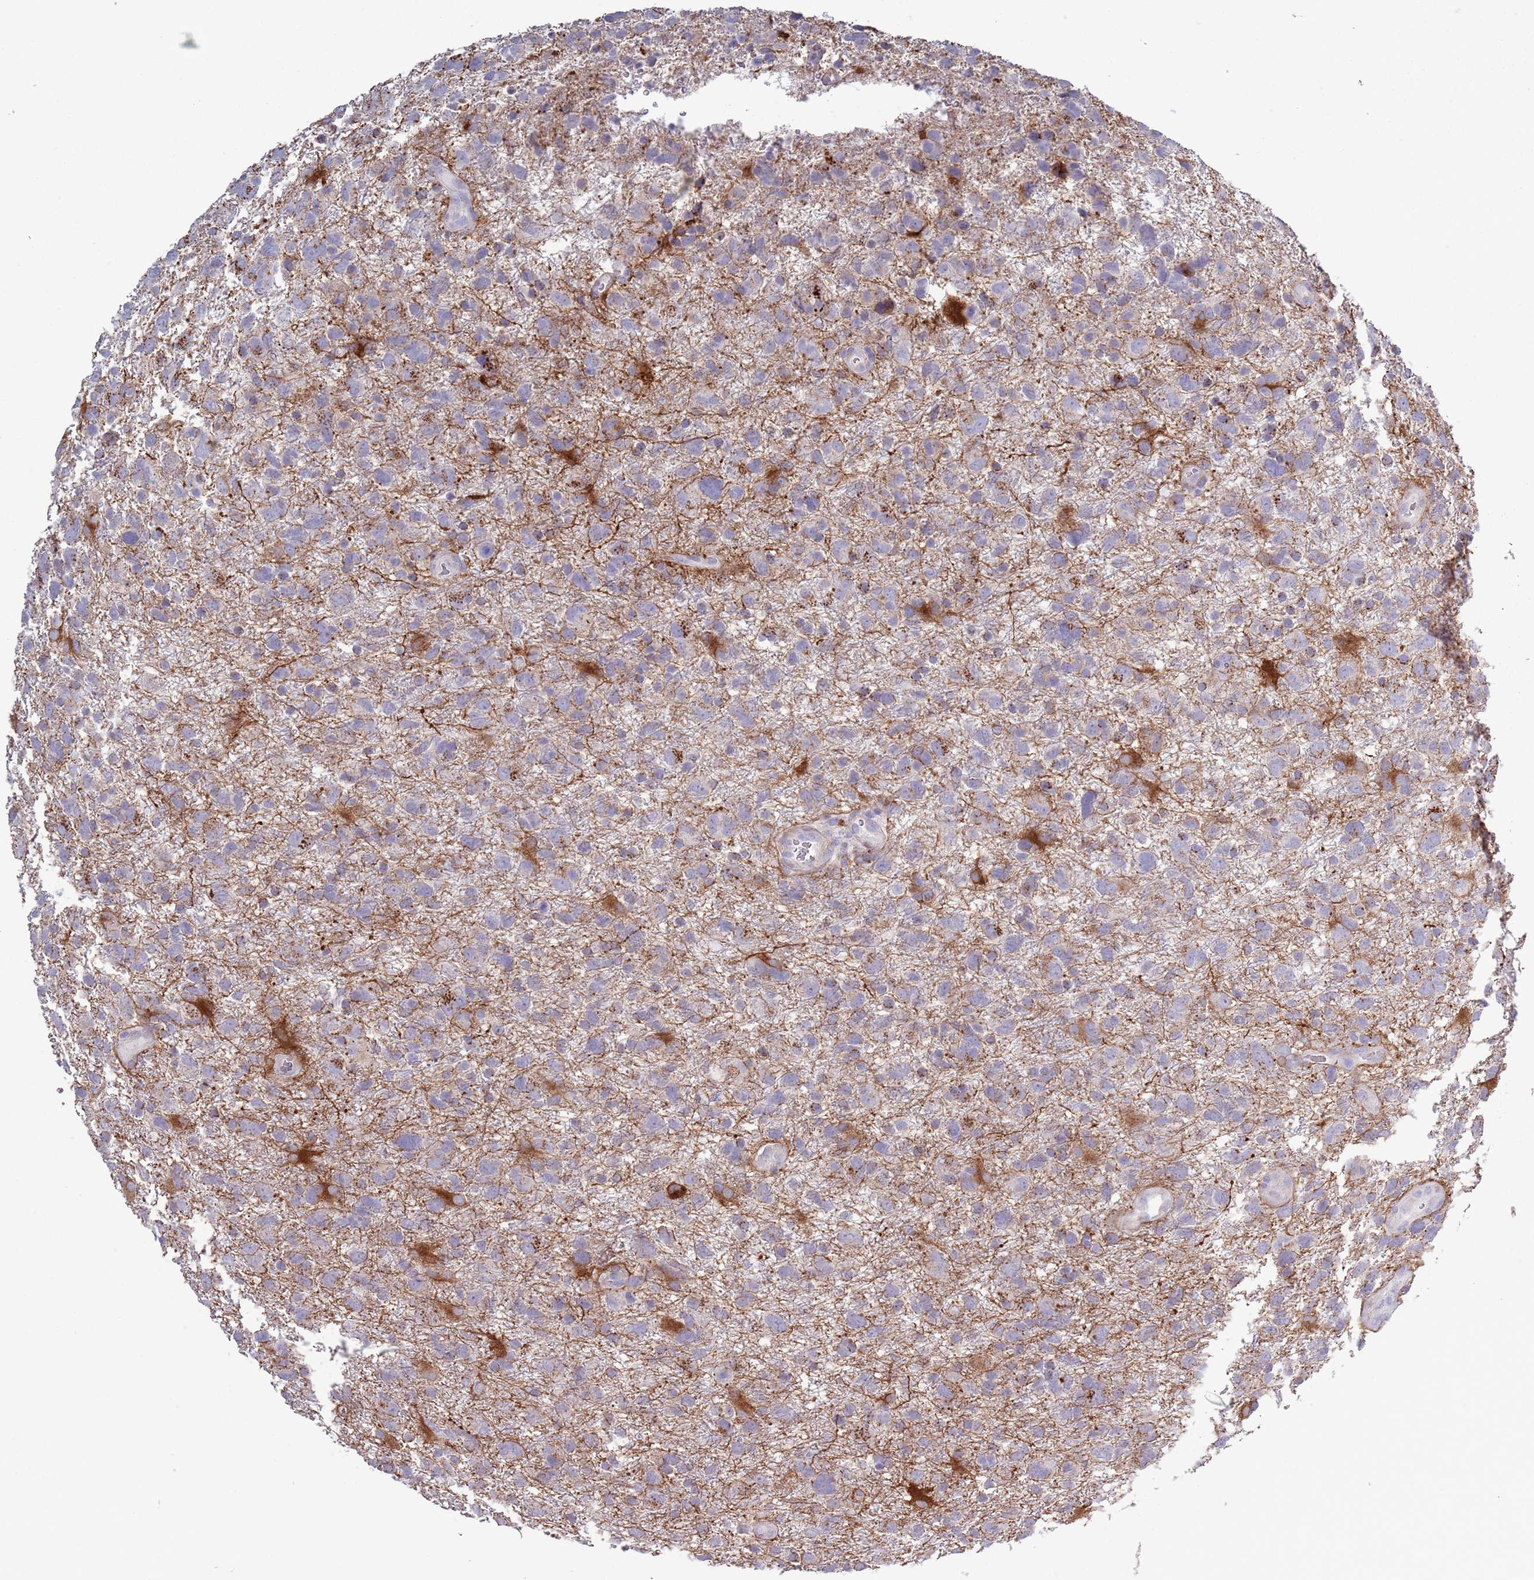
{"staining": {"intensity": "negative", "quantity": "none", "location": "none"}, "tissue": "glioma", "cell_type": "Tumor cells", "image_type": "cancer", "snomed": [{"axis": "morphology", "description": "Glioma, malignant, High grade"}, {"axis": "topography", "description": "Brain"}], "caption": "High magnification brightfield microscopy of high-grade glioma (malignant) stained with DAB (3,3'-diaminobenzidine) (brown) and counterstained with hematoxylin (blue): tumor cells show no significant staining.", "gene": "ACSBG1", "patient": {"sex": "male", "age": 61}}